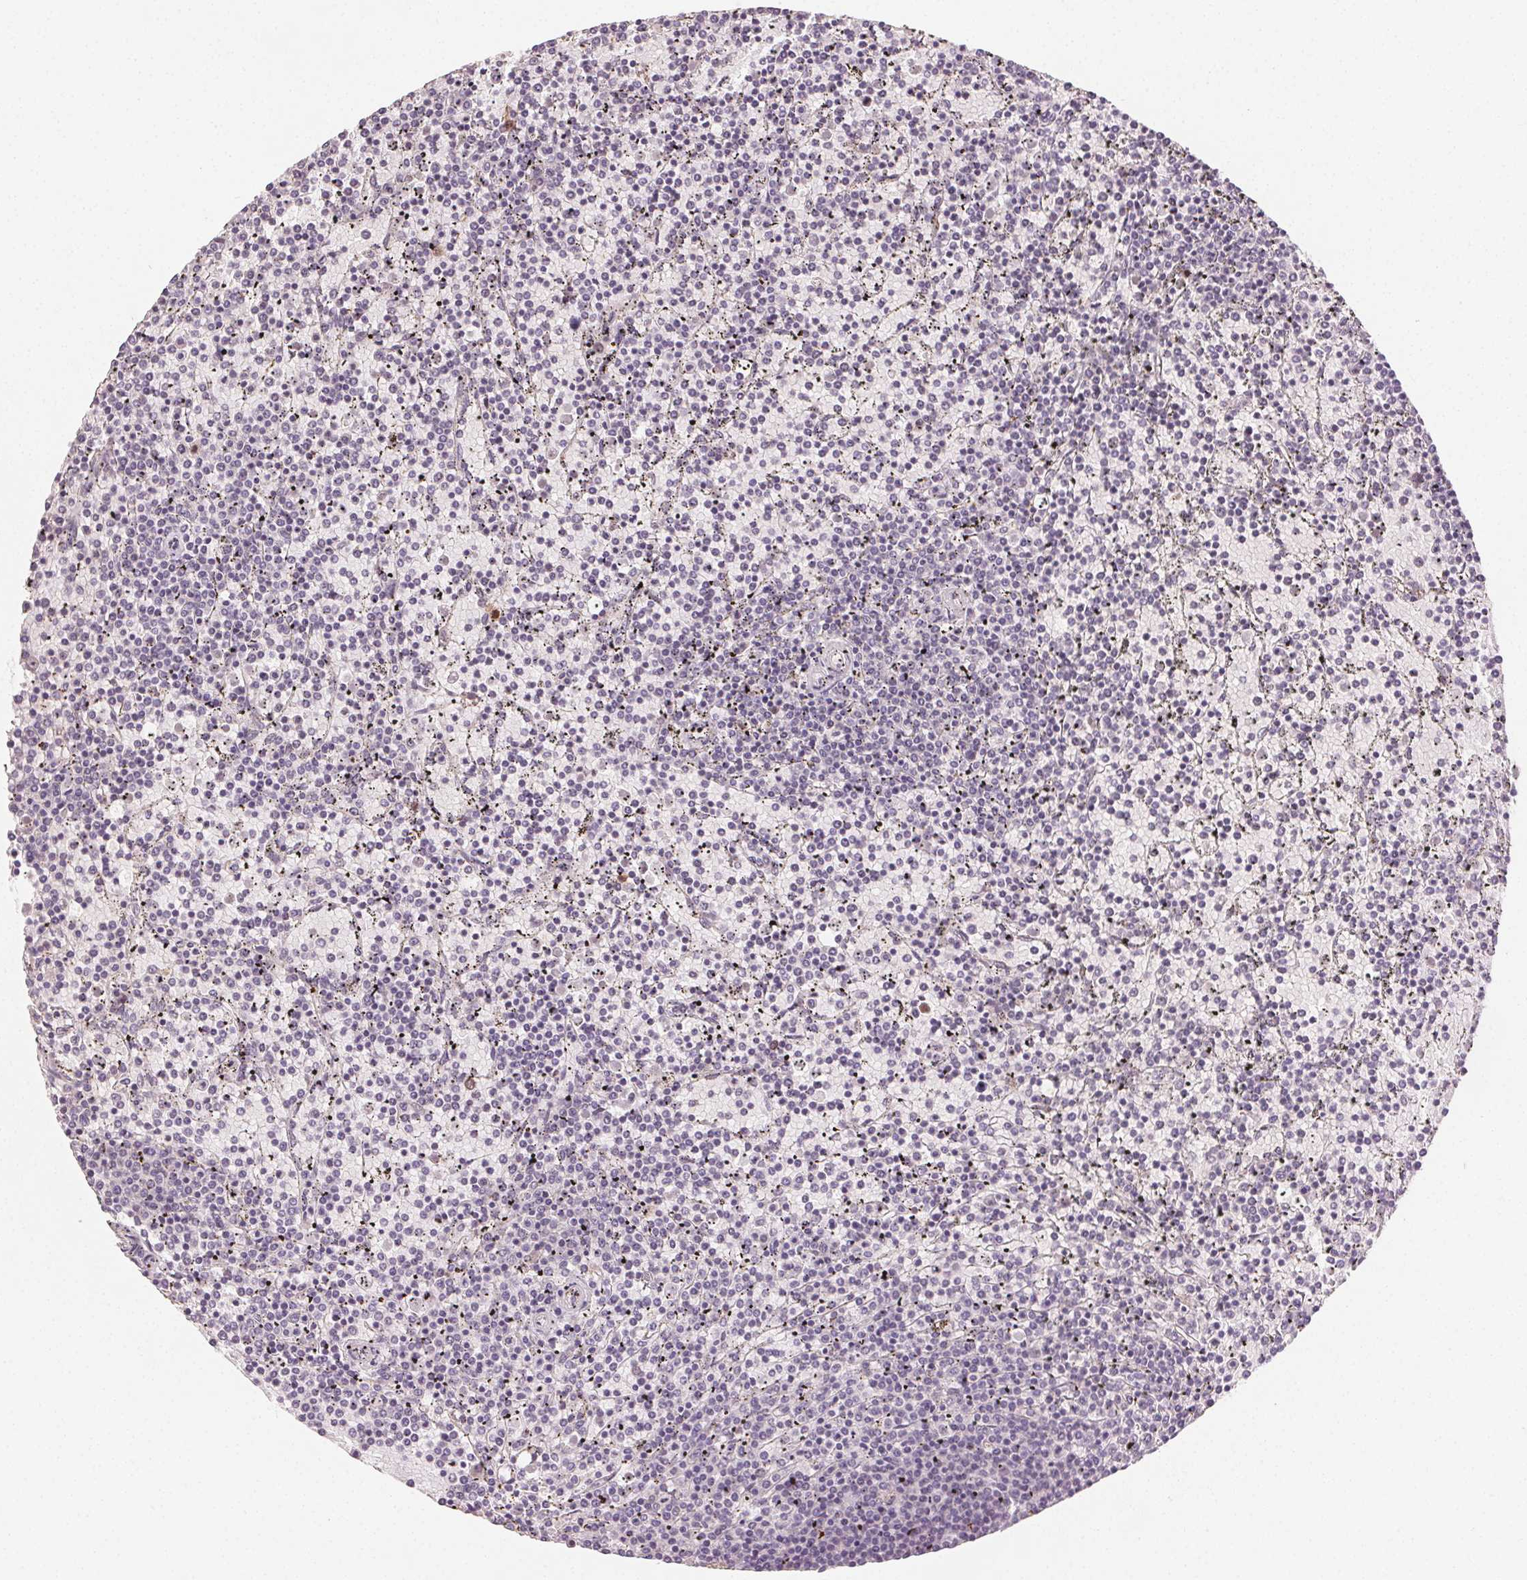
{"staining": {"intensity": "negative", "quantity": "none", "location": "none"}, "tissue": "lymphoma", "cell_type": "Tumor cells", "image_type": "cancer", "snomed": [{"axis": "morphology", "description": "Malignant lymphoma, non-Hodgkin's type, Low grade"}, {"axis": "topography", "description": "Spleen"}], "caption": "Photomicrograph shows no significant protein positivity in tumor cells of lymphoma.", "gene": "ANLN", "patient": {"sex": "female", "age": 77}}